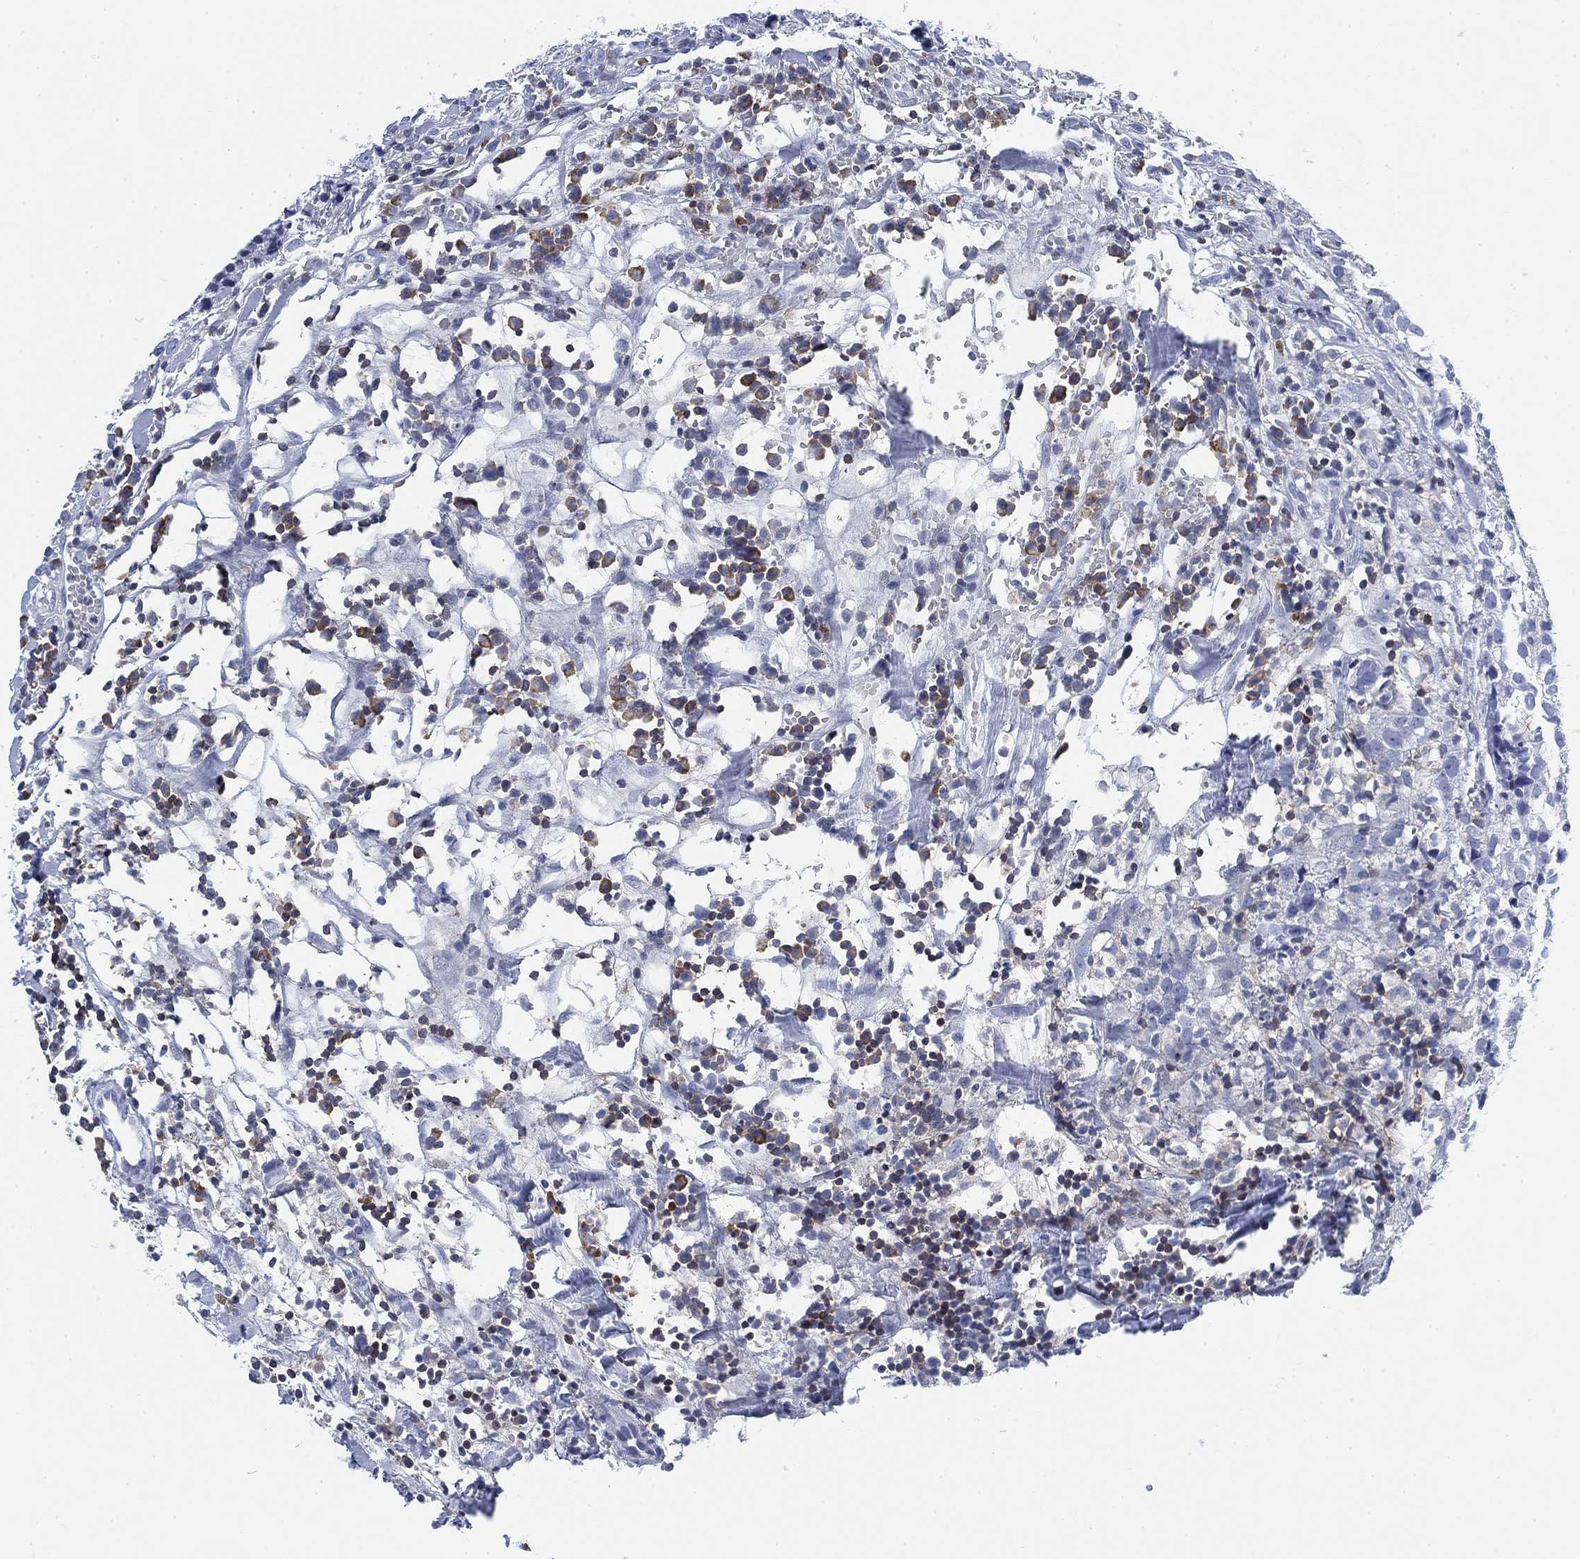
{"staining": {"intensity": "negative", "quantity": "none", "location": "none"}, "tissue": "breast cancer", "cell_type": "Tumor cells", "image_type": "cancer", "snomed": [{"axis": "morphology", "description": "Duct carcinoma"}, {"axis": "topography", "description": "Breast"}], "caption": "Infiltrating ductal carcinoma (breast) stained for a protein using immunohistochemistry (IHC) exhibits no expression tumor cells.", "gene": "FYB1", "patient": {"sex": "female", "age": 30}}